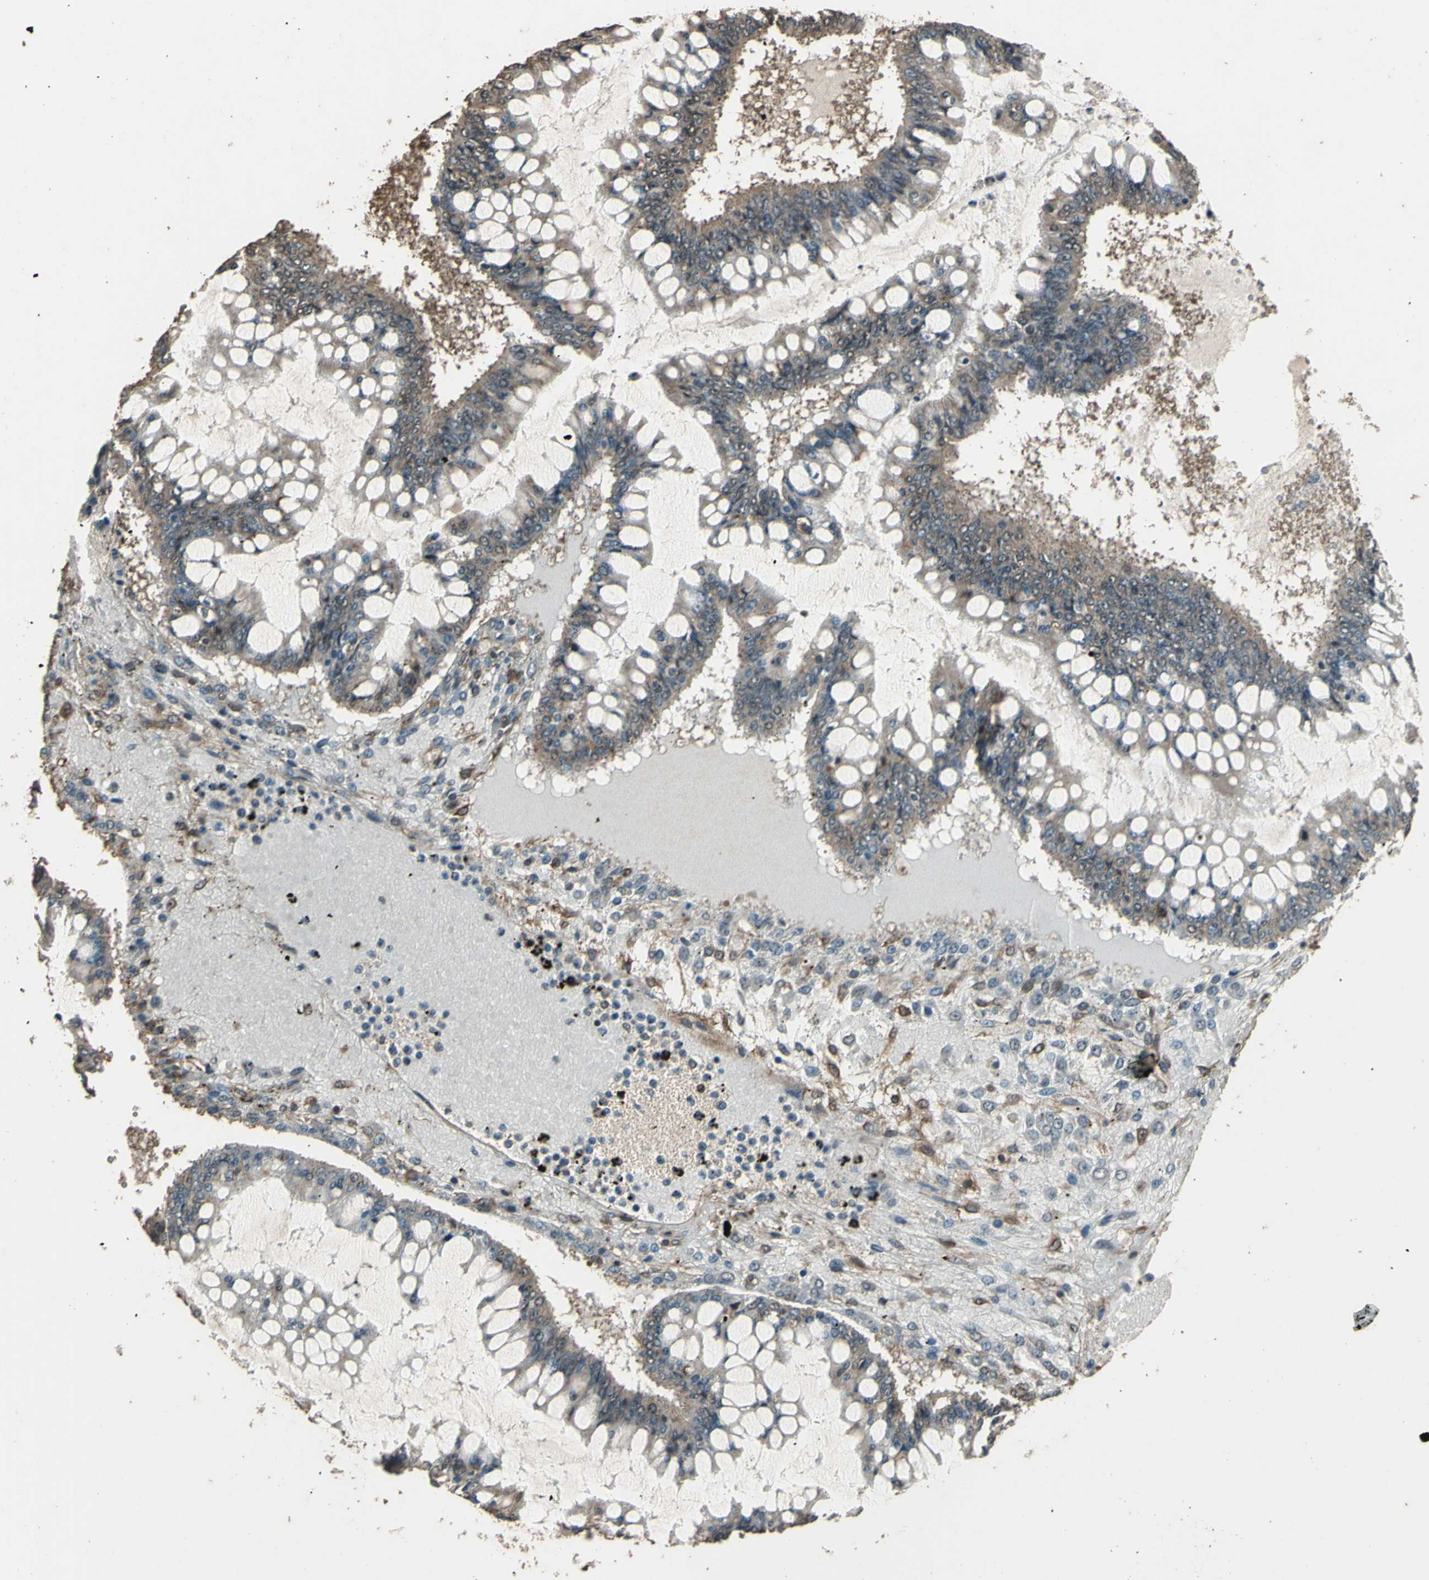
{"staining": {"intensity": "weak", "quantity": ">75%", "location": "cytoplasmic/membranous"}, "tissue": "ovarian cancer", "cell_type": "Tumor cells", "image_type": "cancer", "snomed": [{"axis": "morphology", "description": "Cystadenocarcinoma, mucinous, NOS"}, {"axis": "topography", "description": "Ovary"}], "caption": "Ovarian cancer stained for a protein shows weak cytoplasmic/membranous positivity in tumor cells.", "gene": "TSPO", "patient": {"sex": "female", "age": 73}}